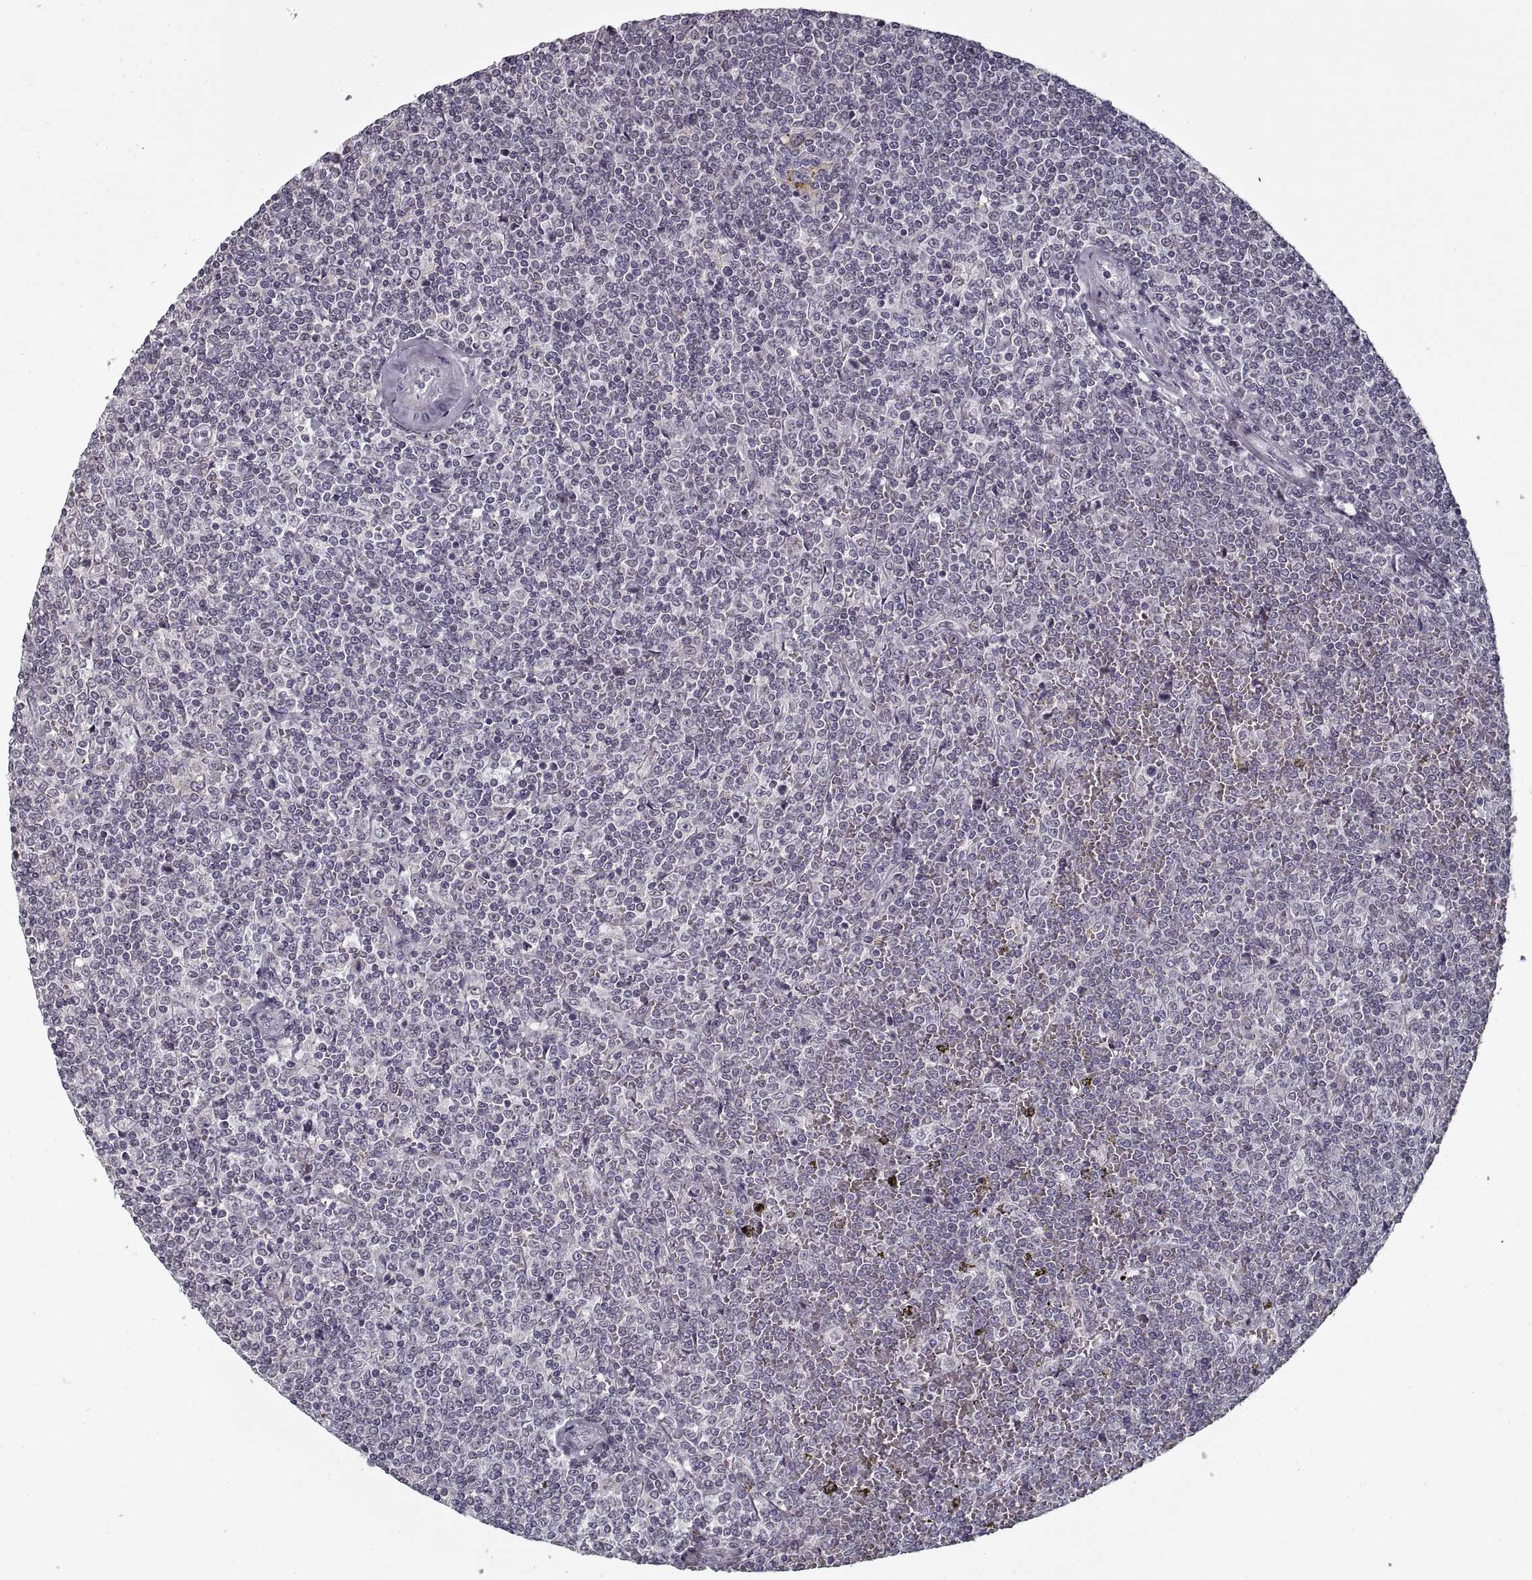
{"staining": {"intensity": "negative", "quantity": "none", "location": "none"}, "tissue": "lymphoma", "cell_type": "Tumor cells", "image_type": "cancer", "snomed": [{"axis": "morphology", "description": "Malignant lymphoma, non-Hodgkin's type, Low grade"}, {"axis": "topography", "description": "Spleen"}], "caption": "Tumor cells are negative for protein expression in human lymphoma.", "gene": "GAD2", "patient": {"sex": "female", "age": 19}}